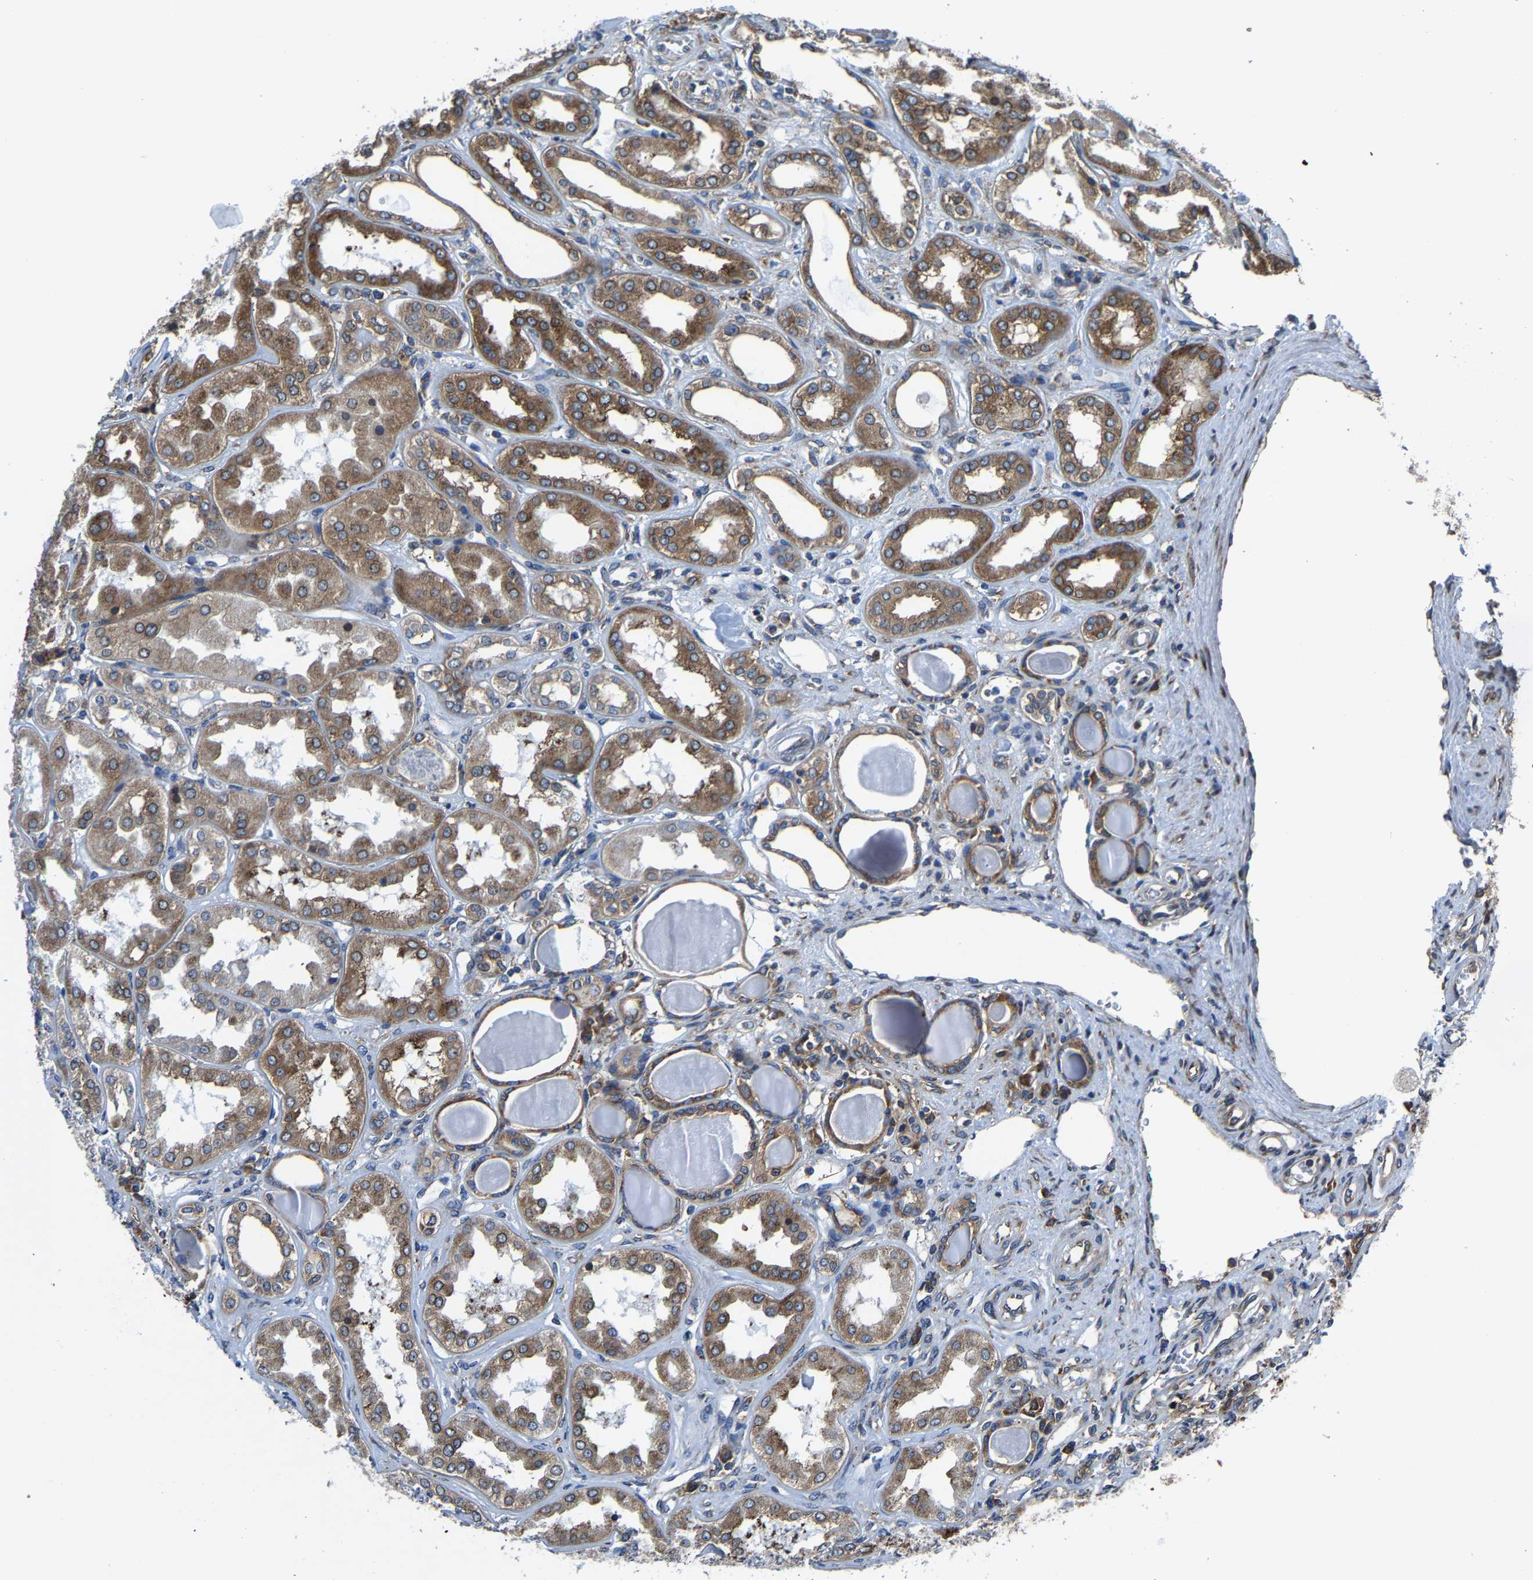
{"staining": {"intensity": "strong", "quantity": "25%-75%", "location": "cytoplasmic/membranous"}, "tissue": "kidney", "cell_type": "Cells in glomeruli", "image_type": "normal", "snomed": [{"axis": "morphology", "description": "Normal tissue, NOS"}, {"axis": "topography", "description": "Kidney"}], "caption": "Kidney stained for a protein exhibits strong cytoplasmic/membranous positivity in cells in glomeruli. The staining was performed using DAB (3,3'-diaminobenzidine) to visualize the protein expression in brown, while the nuclei were stained in blue with hematoxylin (Magnification: 20x).", "gene": "G3BP2", "patient": {"sex": "female", "age": 56}}